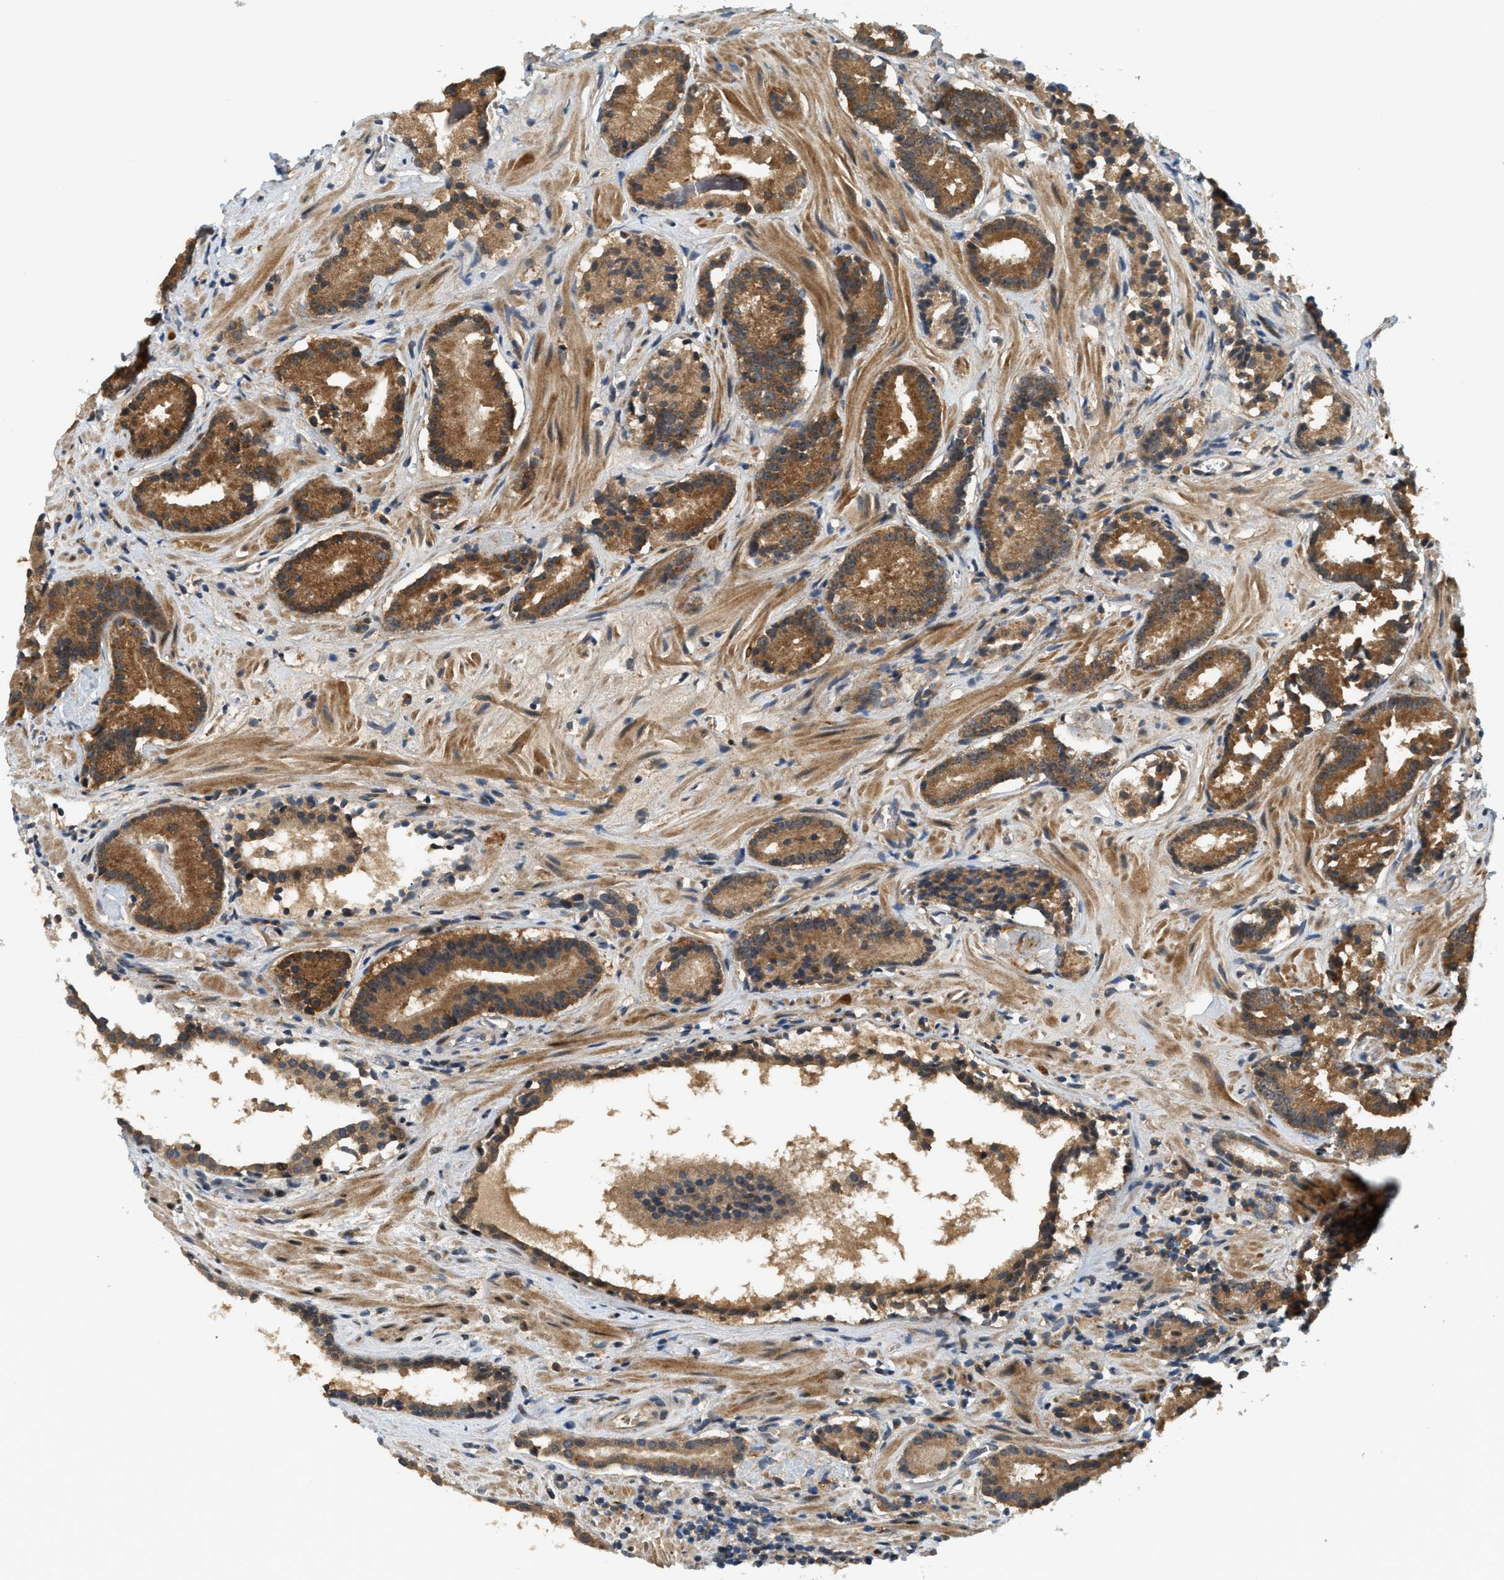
{"staining": {"intensity": "moderate", "quantity": ">75%", "location": "cytoplasmic/membranous"}, "tissue": "prostate cancer", "cell_type": "Tumor cells", "image_type": "cancer", "snomed": [{"axis": "morphology", "description": "Adenocarcinoma, Low grade"}, {"axis": "topography", "description": "Prostate"}], "caption": "Protein staining exhibits moderate cytoplasmic/membranous staining in approximately >75% of tumor cells in prostate adenocarcinoma (low-grade). The protein of interest is stained brown, and the nuclei are stained in blue (DAB IHC with brightfield microscopy, high magnification).", "gene": "TRAPPC14", "patient": {"sex": "male", "age": 51}}